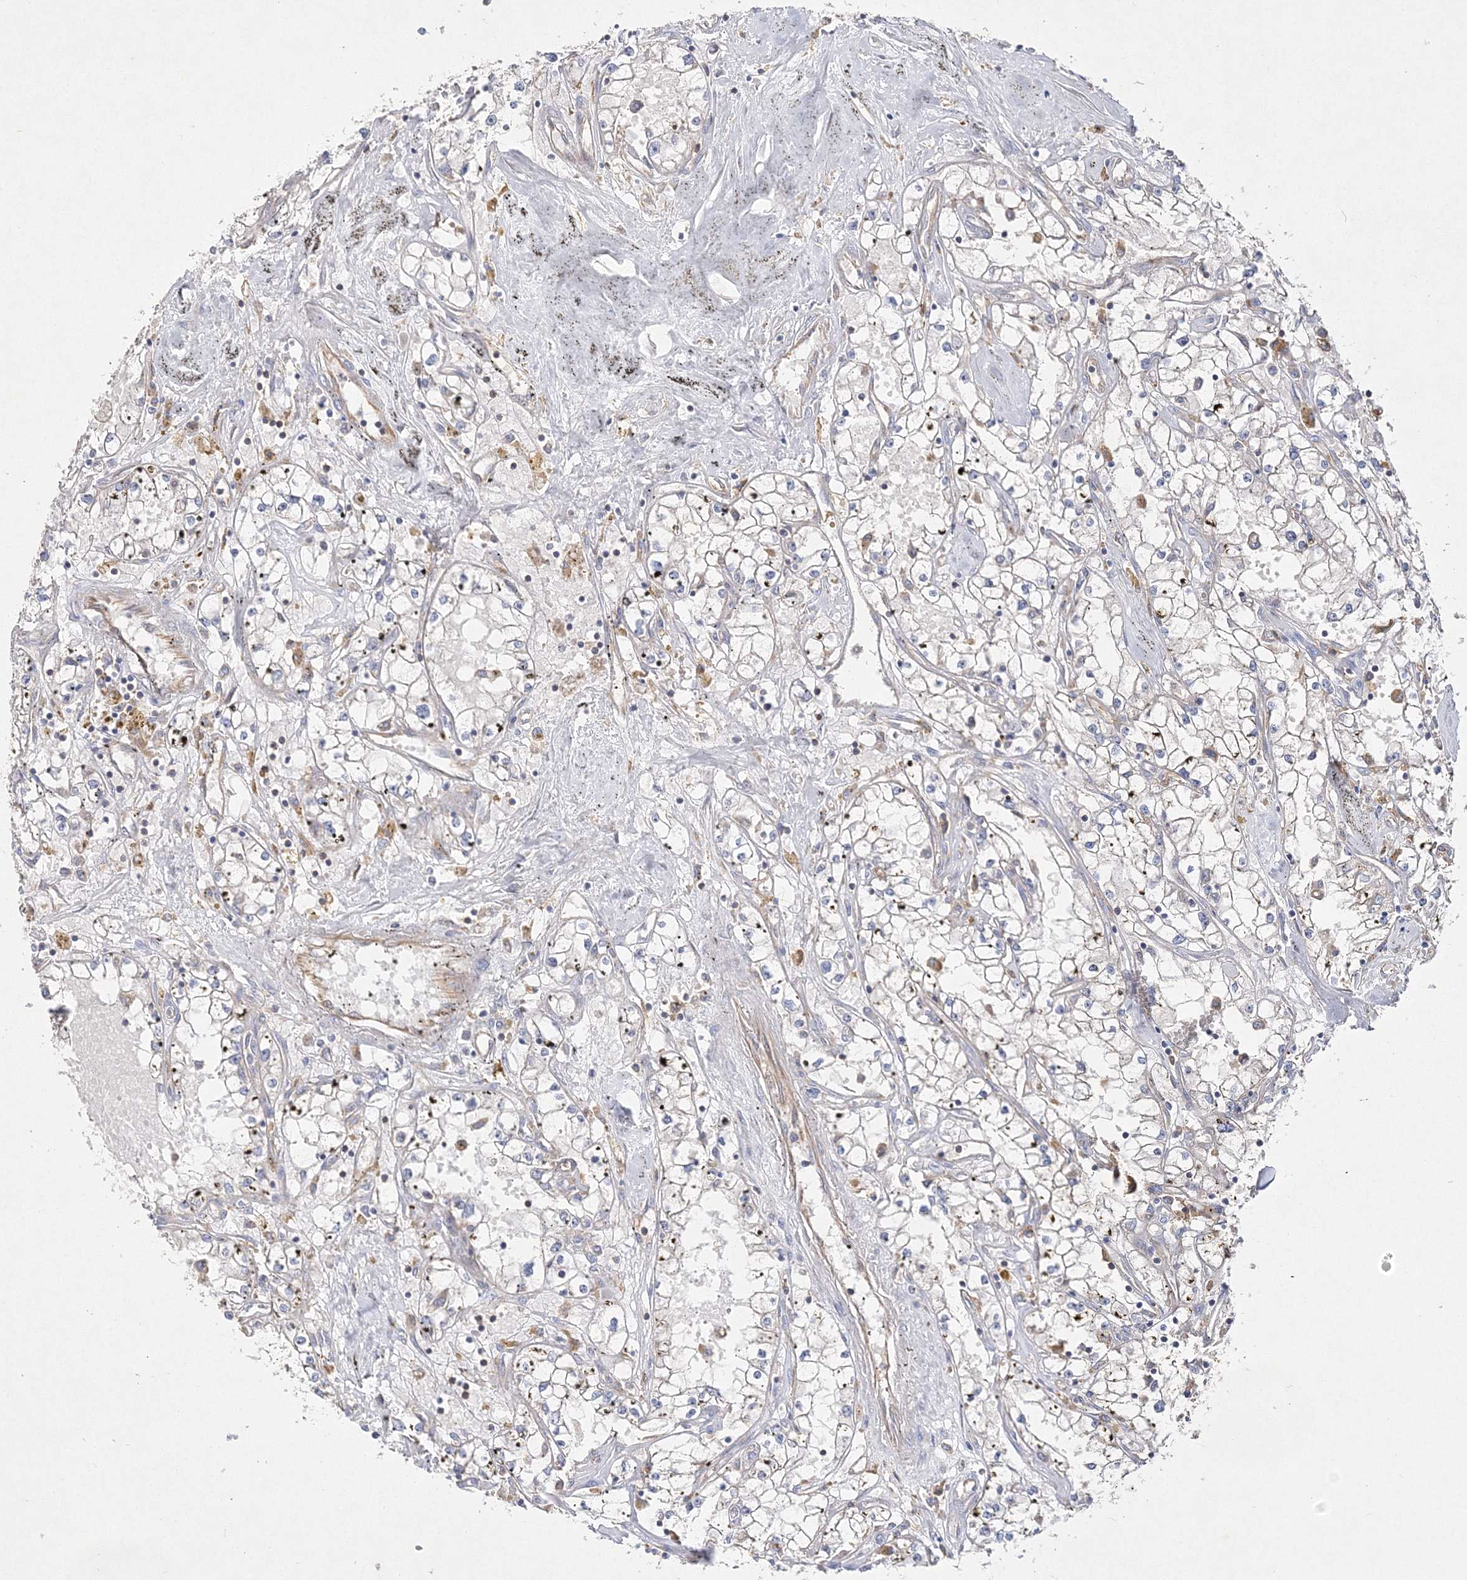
{"staining": {"intensity": "negative", "quantity": "none", "location": "none"}, "tissue": "renal cancer", "cell_type": "Tumor cells", "image_type": "cancer", "snomed": [{"axis": "morphology", "description": "Adenocarcinoma, NOS"}, {"axis": "topography", "description": "Kidney"}], "caption": "DAB (3,3'-diaminobenzidine) immunohistochemical staining of renal adenocarcinoma reveals no significant staining in tumor cells.", "gene": "WDR37", "patient": {"sex": "male", "age": 56}}